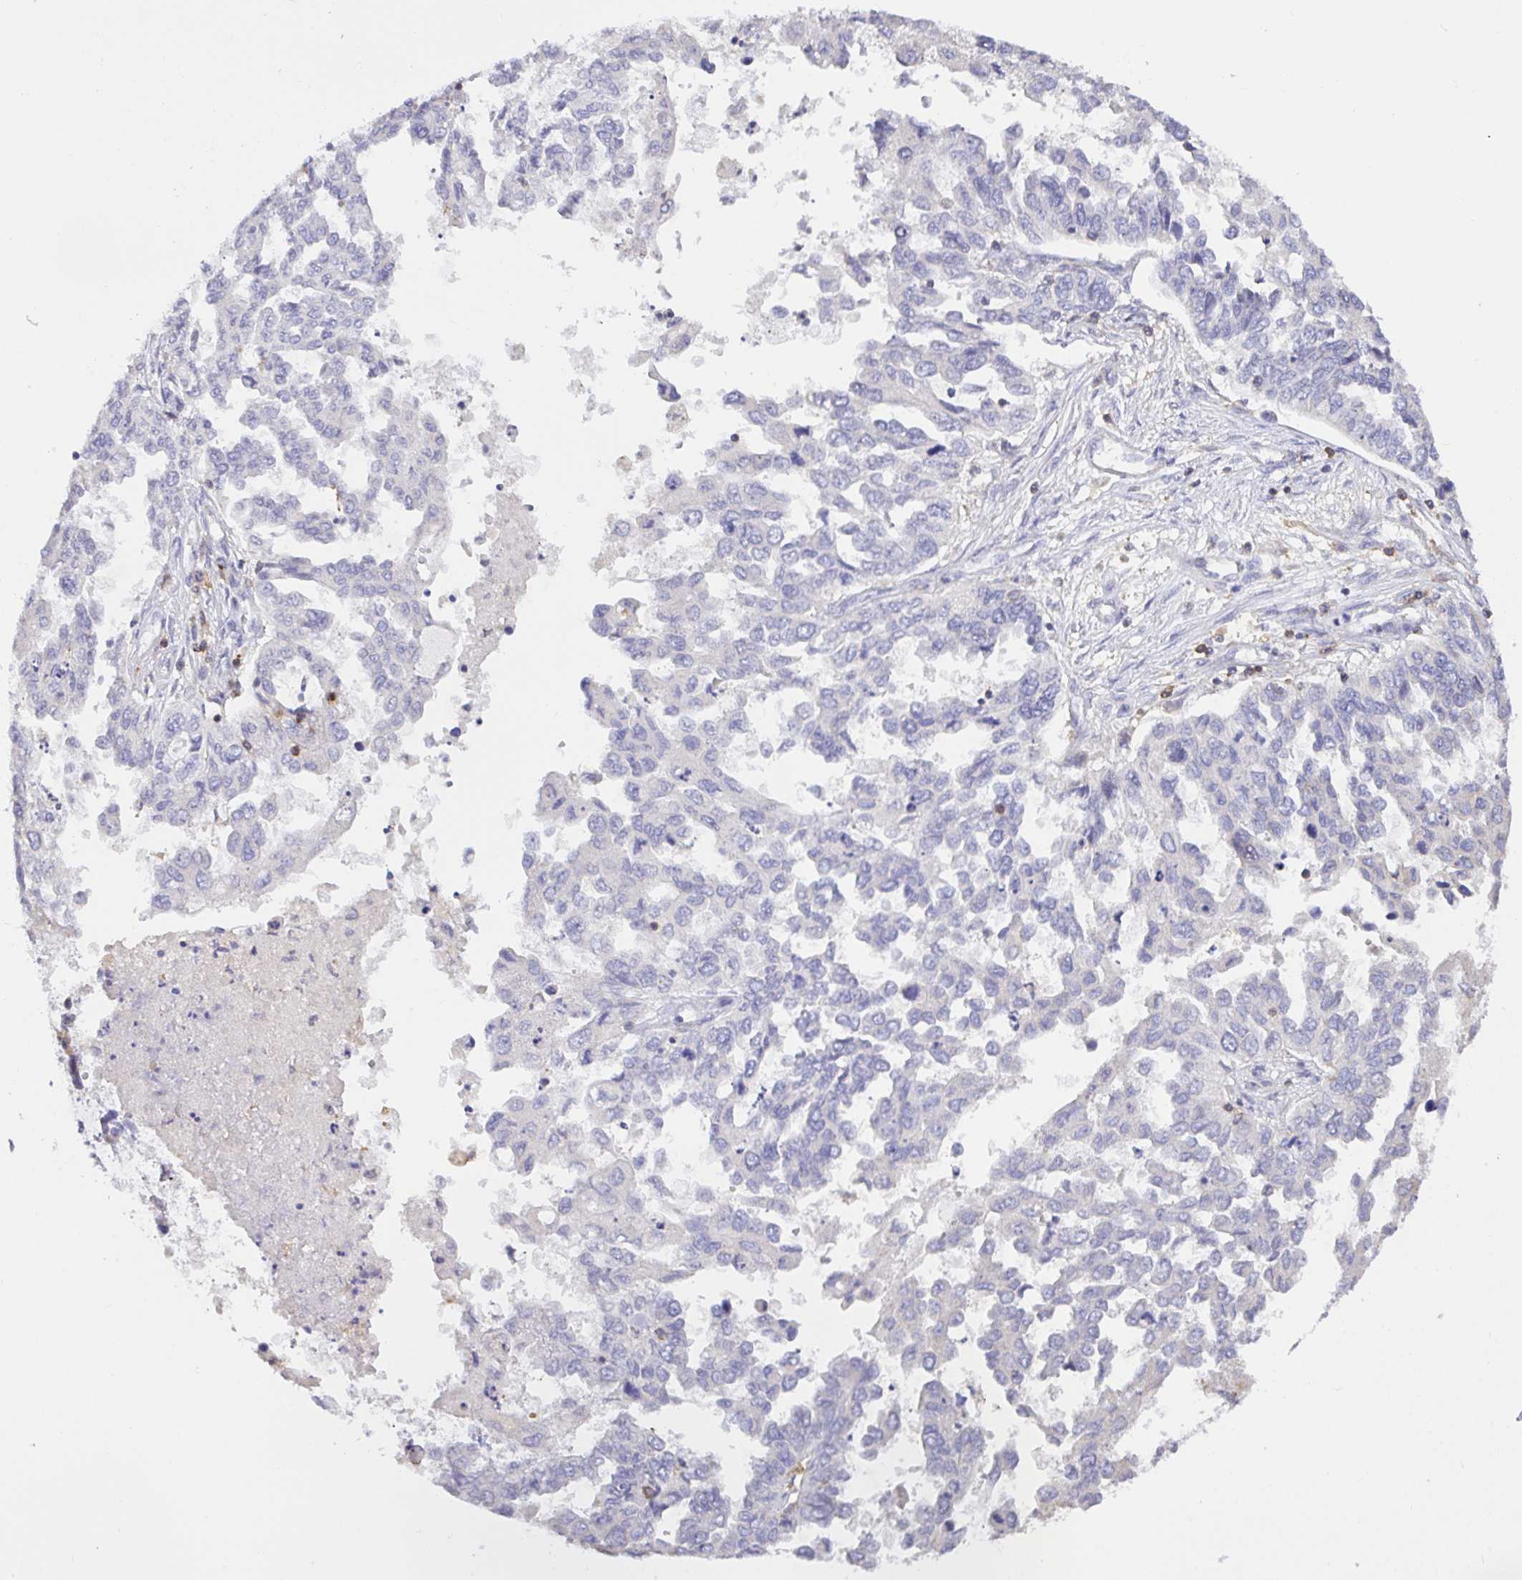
{"staining": {"intensity": "negative", "quantity": "none", "location": "none"}, "tissue": "ovarian cancer", "cell_type": "Tumor cells", "image_type": "cancer", "snomed": [{"axis": "morphology", "description": "Cystadenocarcinoma, serous, NOS"}, {"axis": "topography", "description": "Ovary"}], "caption": "Ovarian cancer (serous cystadenocarcinoma) was stained to show a protein in brown. There is no significant positivity in tumor cells.", "gene": "SKAP1", "patient": {"sex": "female", "age": 53}}